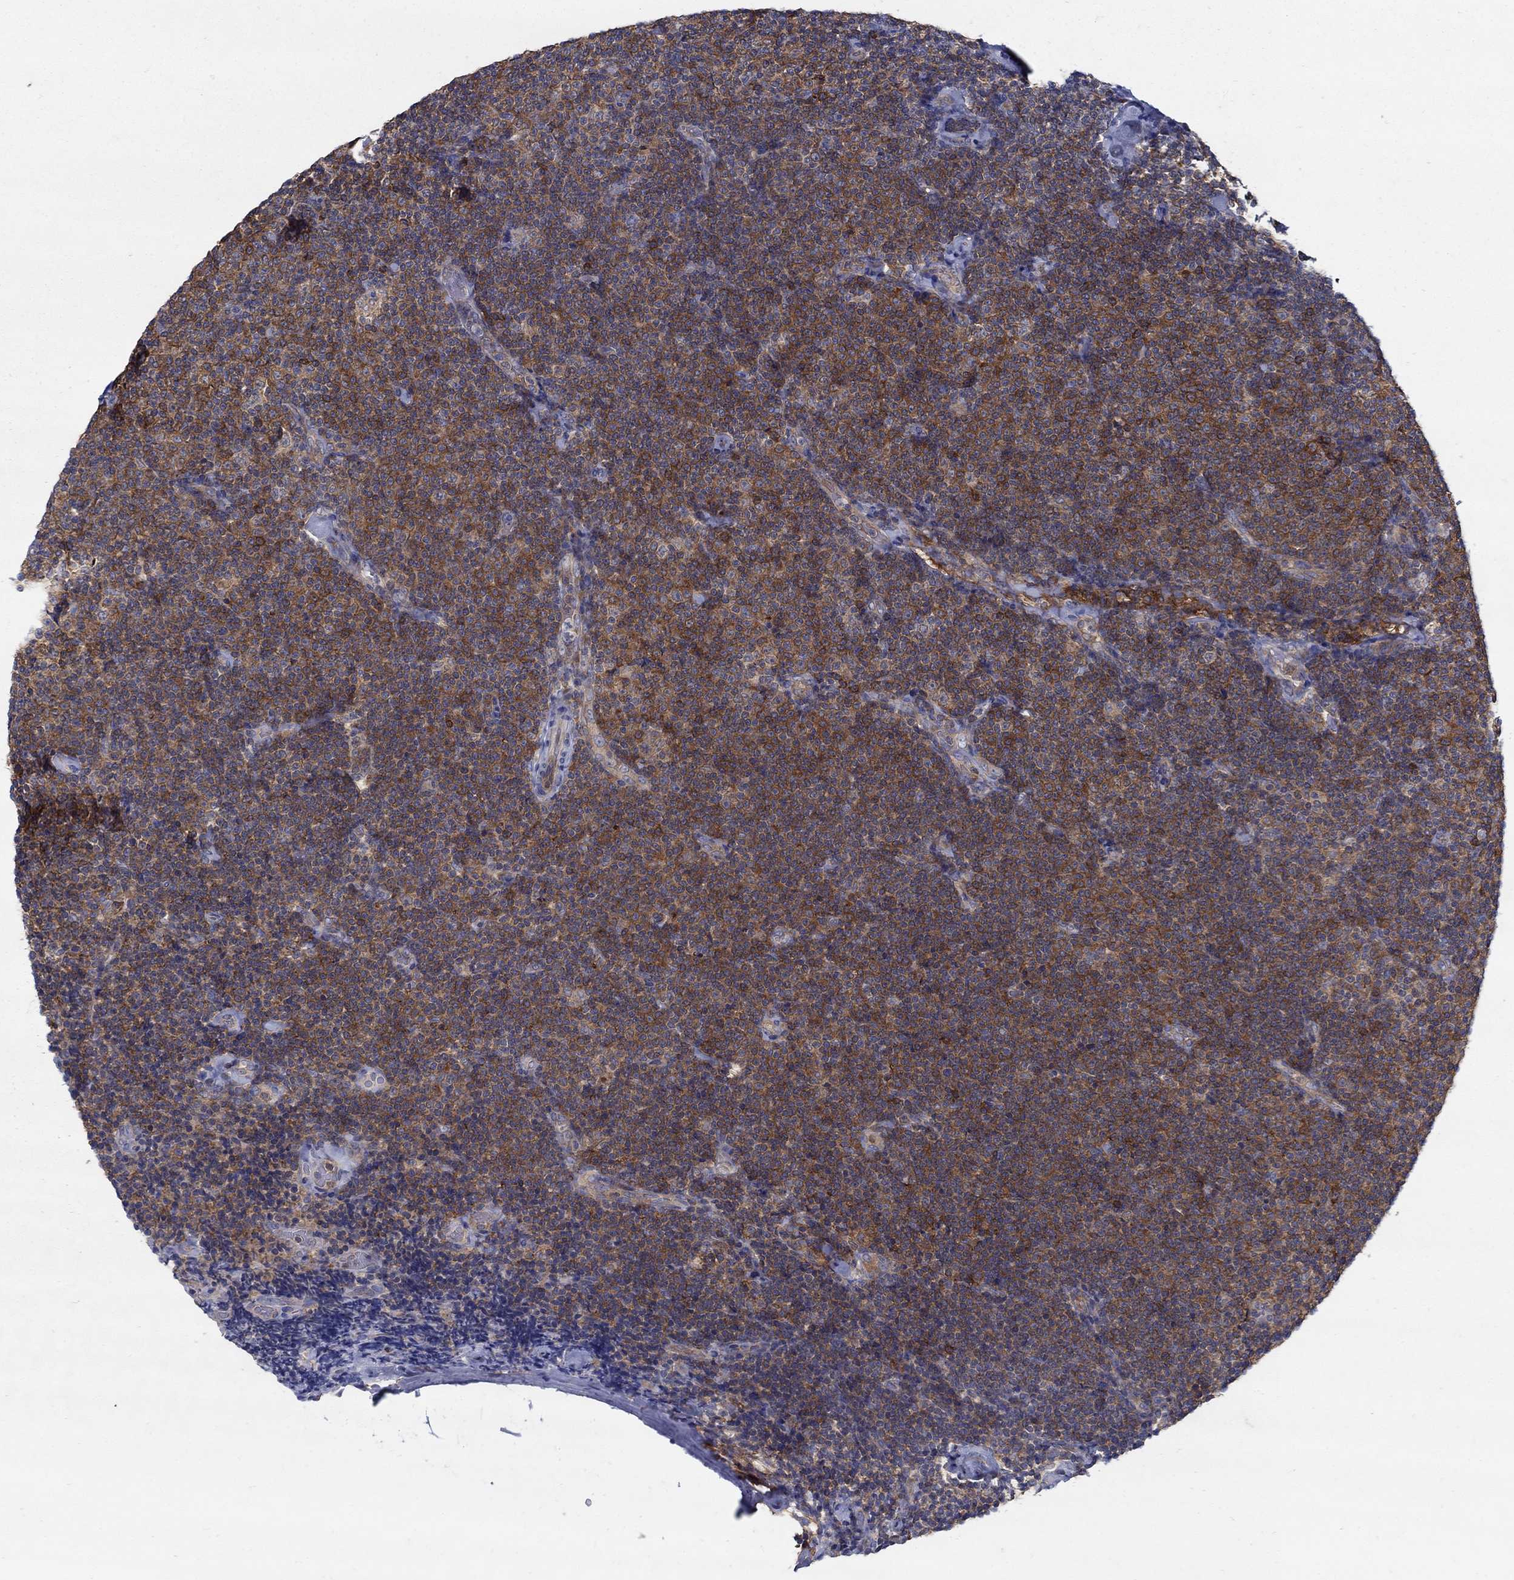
{"staining": {"intensity": "moderate", "quantity": ">75%", "location": "cytoplasmic/membranous"}, "tissue": "lymphoma", "cell_type": "Tumor cells", "image_type": "cancer", "snomed": [{"axis": "morphology", "description": "Malignant lymphoma, non-Hodgkin's type, Low grade"}, {"axis": "topography", "description": "Lymph node"}], "caption": "This histopathology image exhibits lymphoma stained with IHC to label a protein in brown. The cytoplasmic/membranous of tumor cells show moderate positivity for the protein. Nuclei are counter-stained blue.", "gene": "MTHFR", "patient": {"sex": "male", "age": 81}}